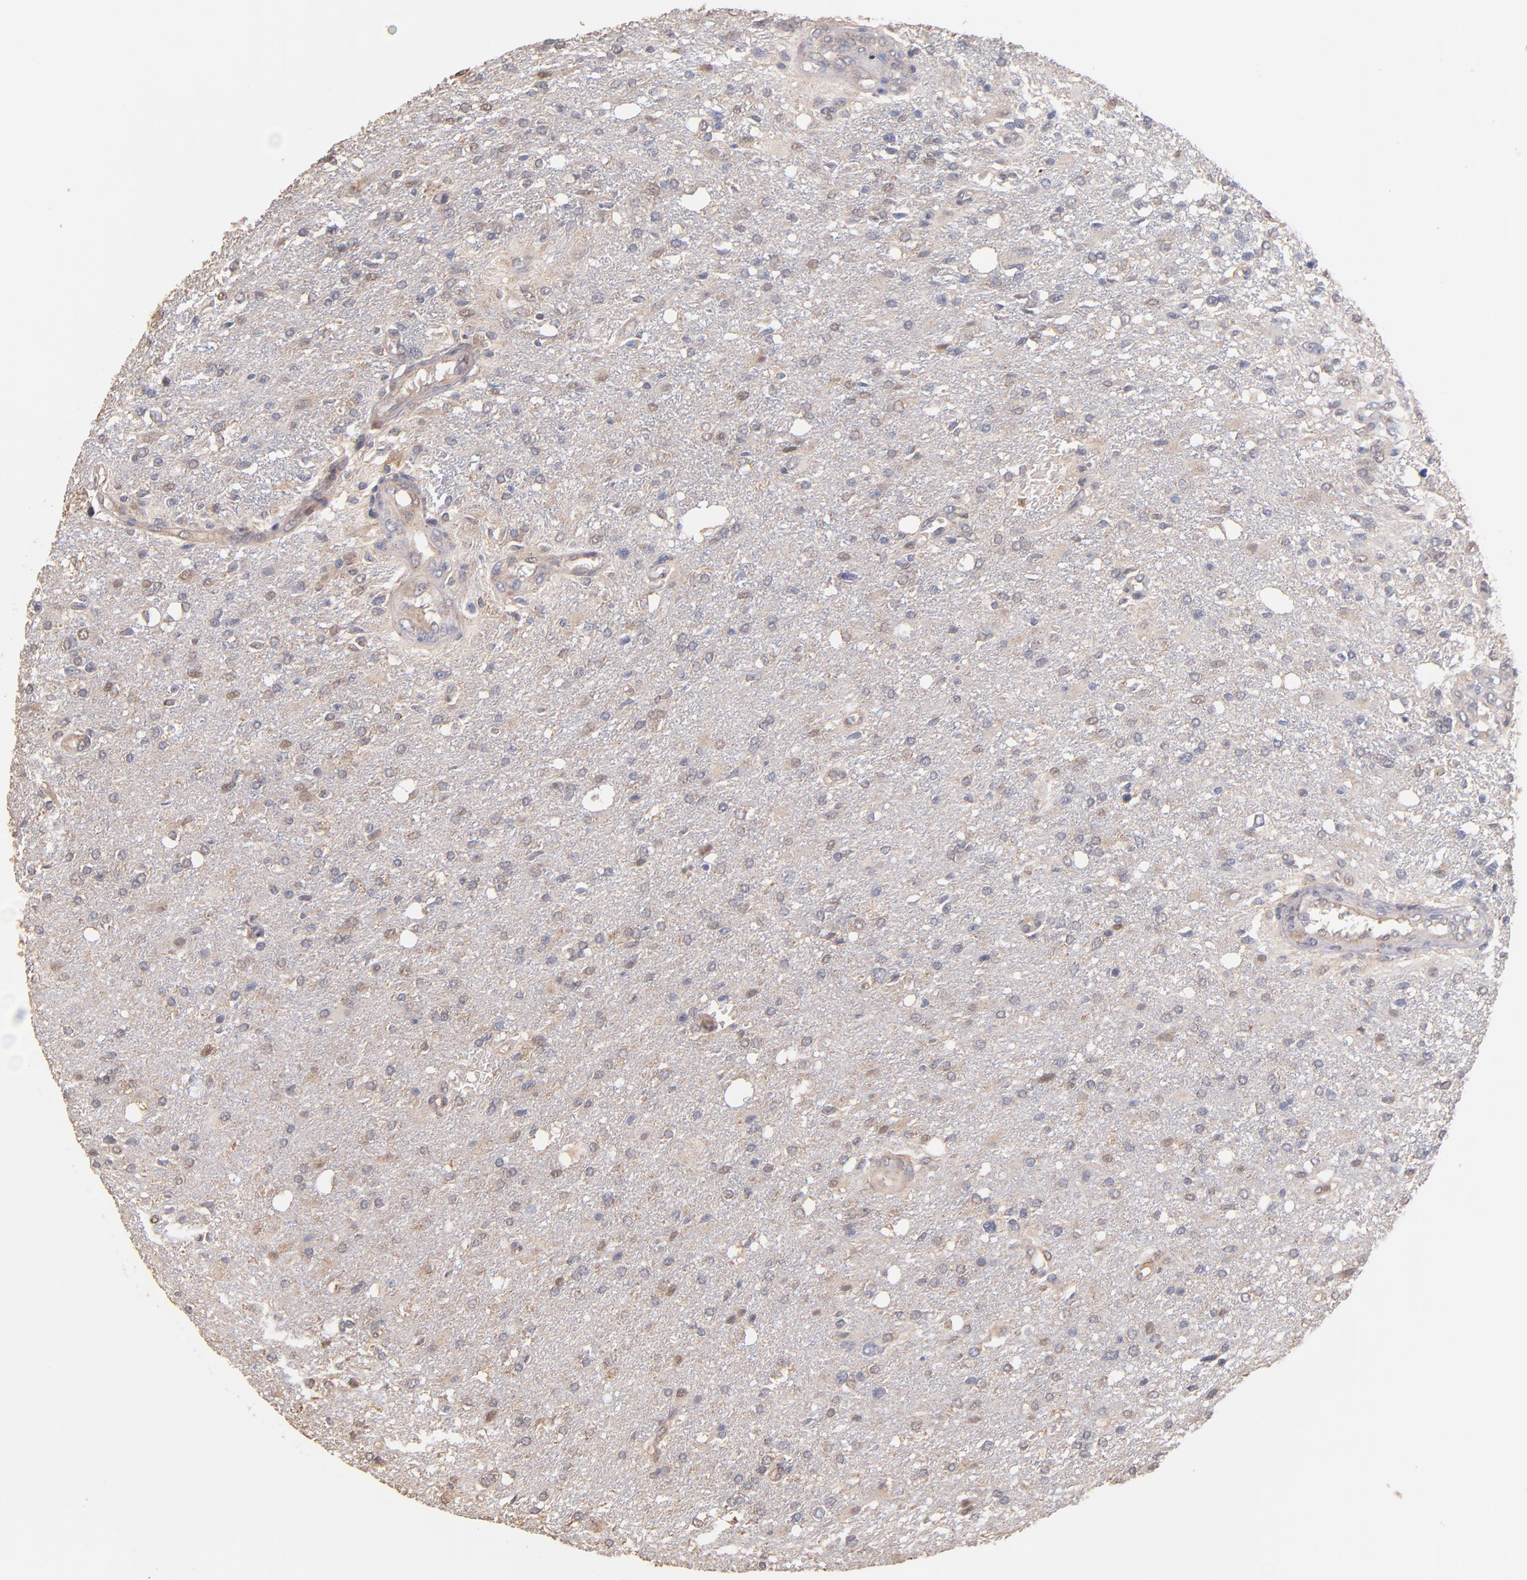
{"staining": {"intensity": "moderate", "quantity": "25%-75%", "location": "cytoplasmic/membranous,nuclear"}, "tissue": "glioma", "cell_type": "Tumor cells", "image_type": "cancer", "snomed": [{"axis": "morphology", "description": "Glioma, malignant, High grade"}, {"axis": "topography", "description": "Cerebral cortex"}], "caption": "High-grade glioma (malignant) tissue displays moderate cytoplasmic/membranous and nuclear expression in approximately 25%-75% of tumor cells", "gene": "RO60", "patient": {"sex": "male", "age": 76}}